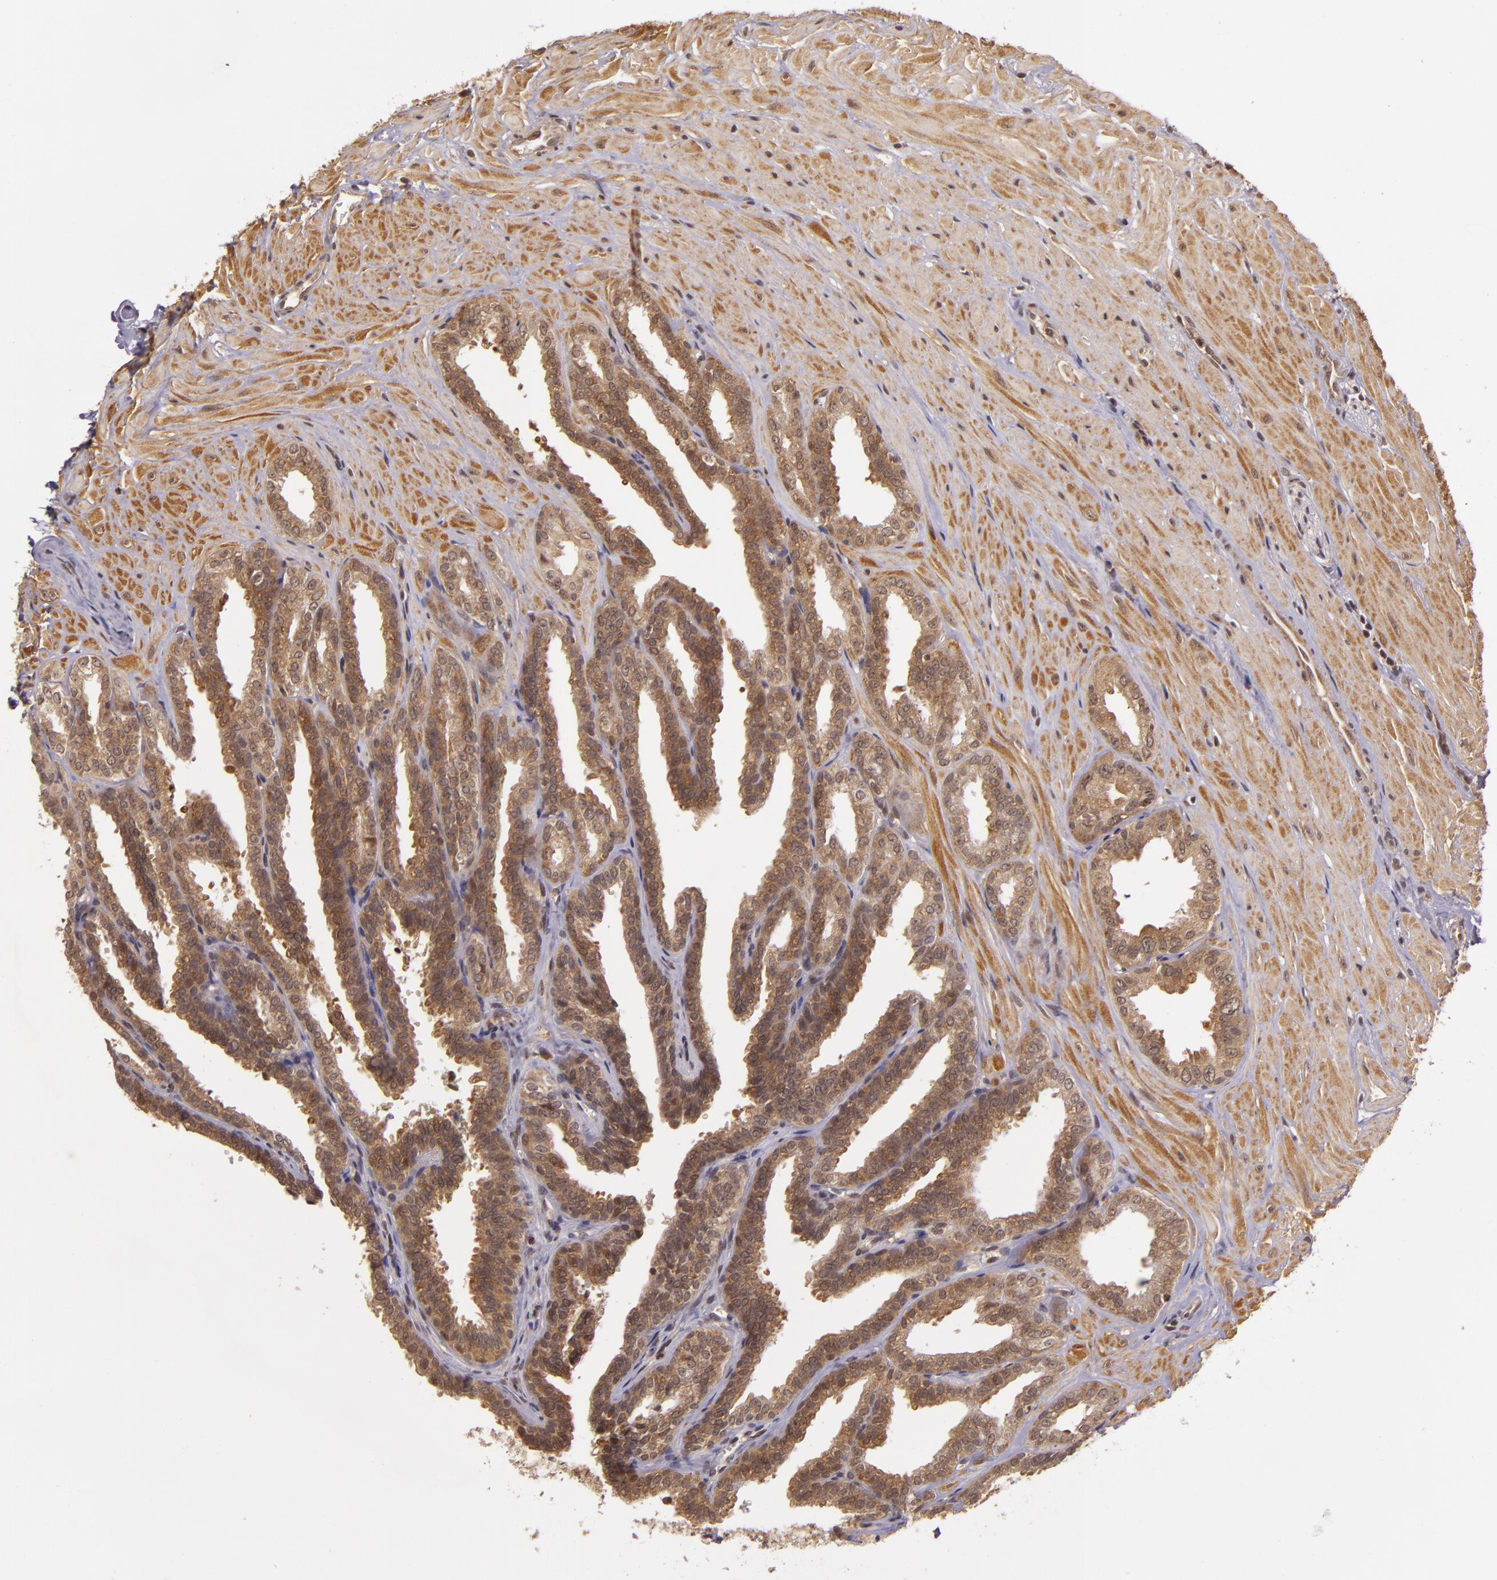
{"staining": {"intensity": "moderate", "quantity": ">75%", "location": "cytoplasmic/membranous"}, "tissue": "seminal vesicle", "cell_type": "Glandular cells", "image_type": "normal", "snomed": [{"axis": "morphology", "description": "Normal tissue, NOS"}, {"axis": "topography", "description": "Seminal veicle"}], "caption": "Seminal vesicle stained for a protein (brown) displays moderate cytoplasmic/membranous positive positivity in about >75% of glandular cells.", "gene": "TXNRD2", "patient": {"sex": "male", "age": 26}}